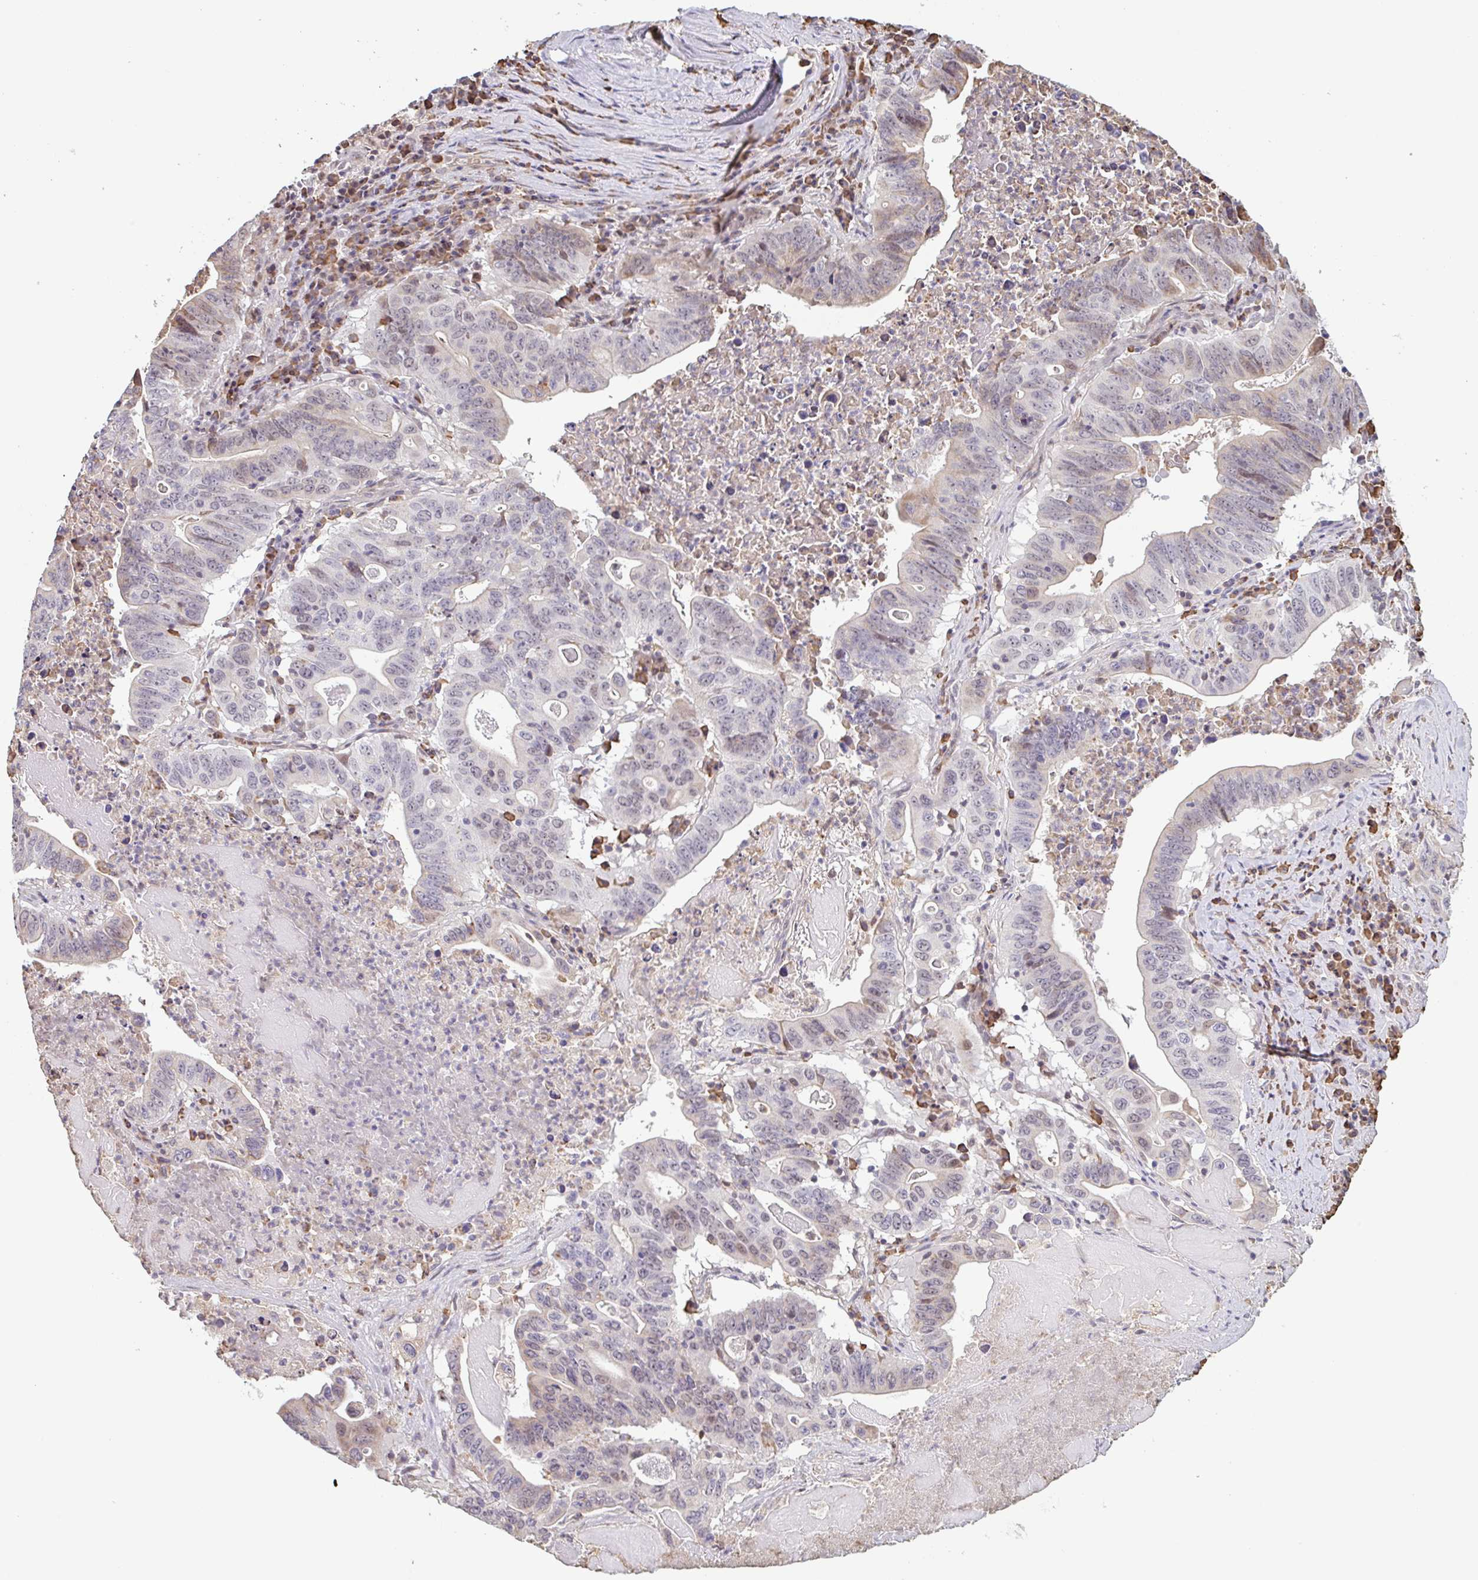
{"staining": {"intensity": "weak", "quantity": "<25%", "location": "cytoplasmic/membranous,nuclear"}, "tissue": "lung cancer", "cell_type": "Tumor cells", "image_type": "cancer", "snomed": [{"axis": "morphology", "description": "Adenocarcinoma, NOS"}, {"axis": "topography", "description": "Lung"}], "caption": "Immunohistochemistry image of neoplastic tissue: human lung cancer (adenocarcinoma) stained with DAB (3,3'-diaminobenzidine) exhibits no significant protein staining in tumor cells. (DAB (3,3'-diaminobenzidine) immunohistochemistry with hematoxylin counter stain).", "gene": "TAF1D", "patient": {"sex": "female", "age": 60}}